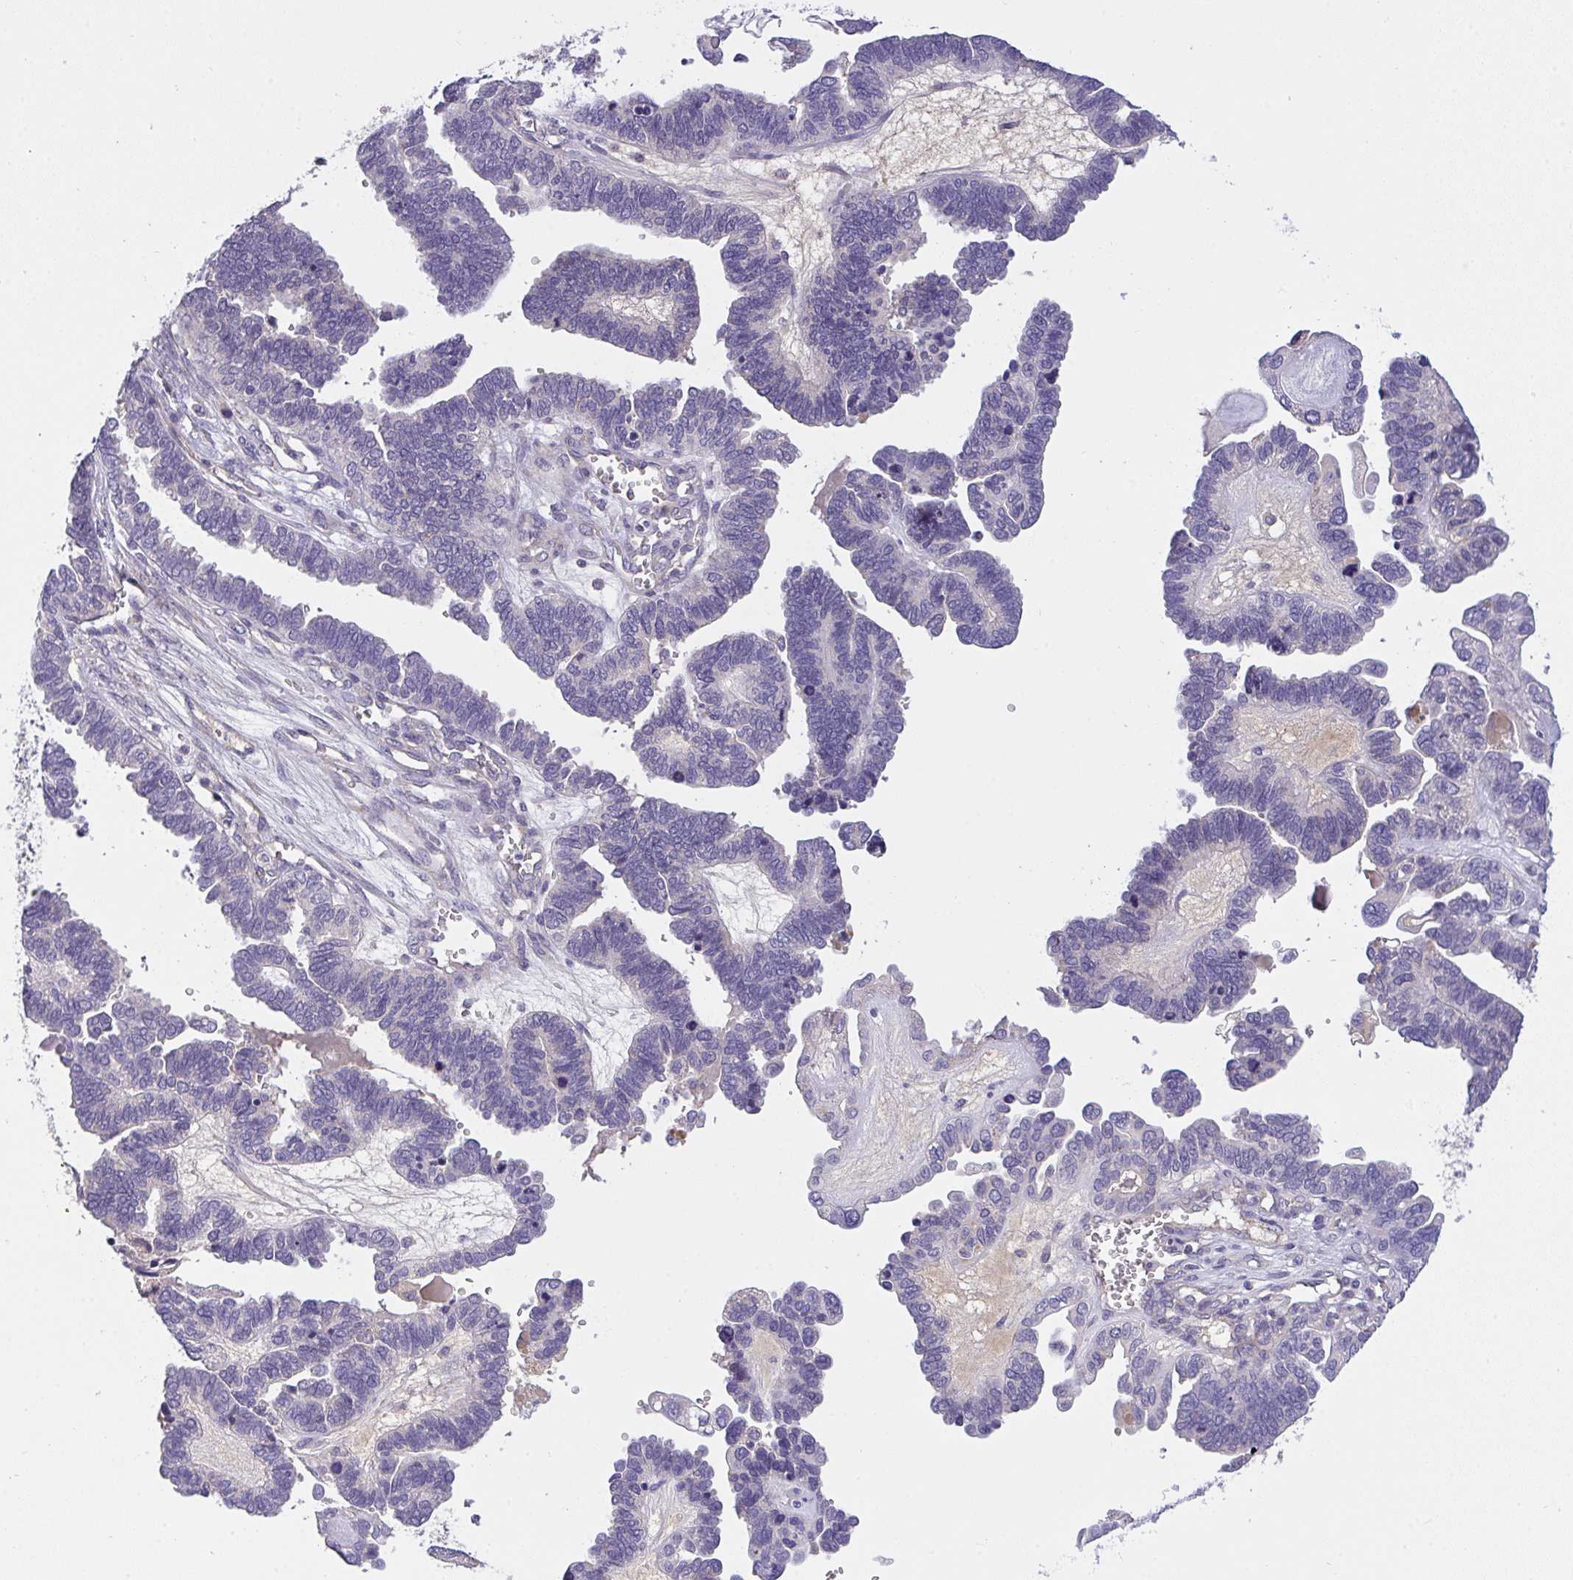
{"staining": {"intensity": "negative", "quantity": "none", "location": "none"}, "tissue": "ovarian cancer", "cell_type": "Tumor cells", "image_type": "cancer", "snomed": [{"axis": "morphology", "description": "Cystadenocarcinoma, serous, NOS"}, {"axis": "topography", "description": "Ovary"}], "caption": "IHC photomicrograph of neoplastic tissue: human ovarian serous cystadenocarcinoma stained with DAB (3,3'-diaminobenzidine) exhibits no significant protein staining in tumor cells. The staining is performed using DAB brown chromogen with nuclei counter-stained in using hematoxylin.", "gene": "ZNF581", "patient": {"sex": "female", "age": 51}}